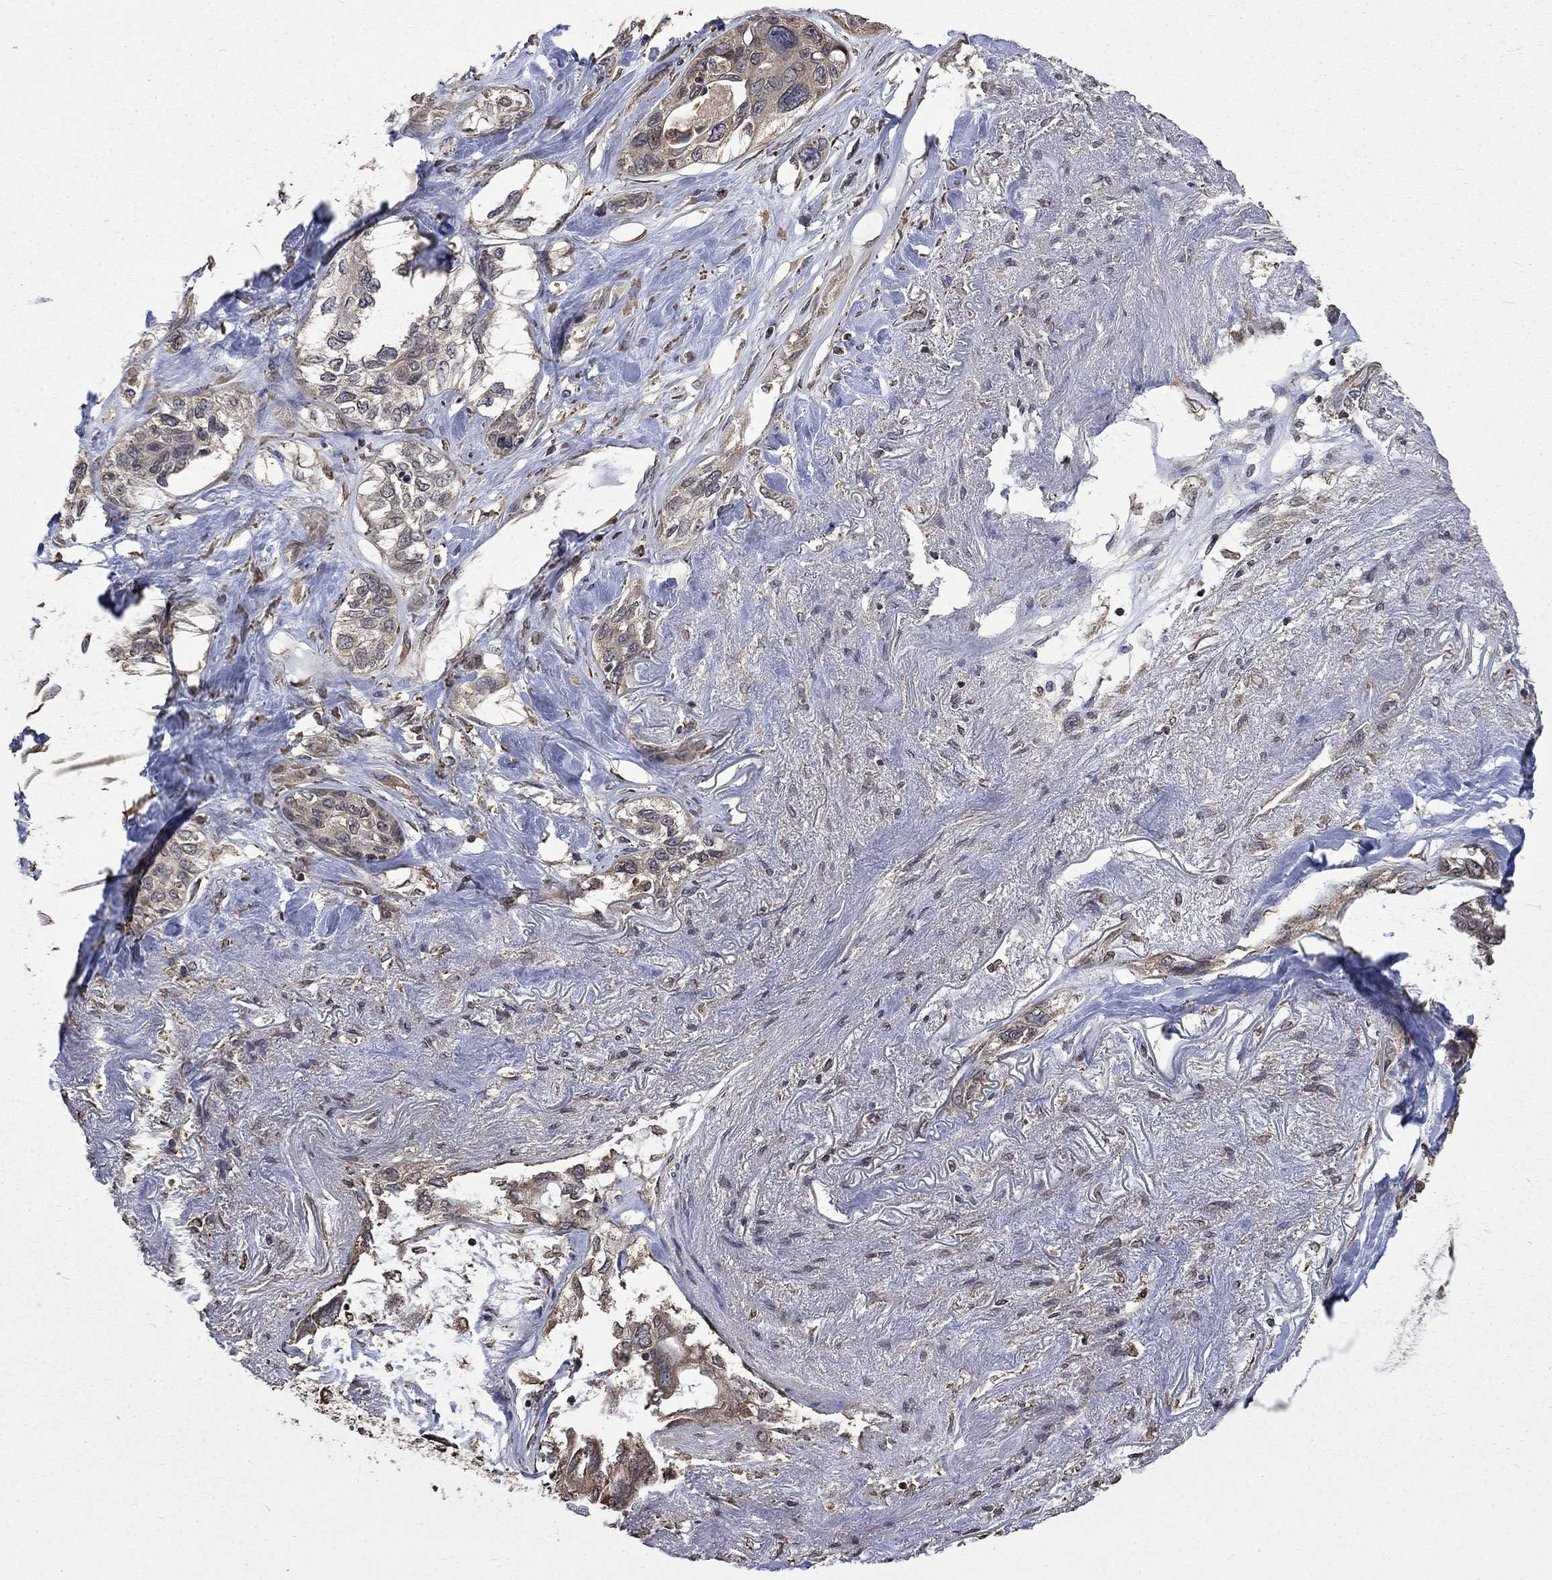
{"staining": {"intensity": "weak", "quantity": "25%-75%", "location": "cytoplasmic/membranous"}, "tissue": "lung cancer", "cell_type": "Tumor cells", "image_type": "cancer", "snomed": [{"axis": "morphology", "description": "Squamous cell carcinoma, NOS"}, {"axis": "topography", "description": "Lung"}], "caption": "Approximately 25%-75% of tumor cells in squamous cell carcinoma (lung) show weak cytoplasmic/membranous protein staining as visualized by brown immunohistochemical staining.", "gene": "ESRRA", "patient": {"sex": "female", "age": 70}}